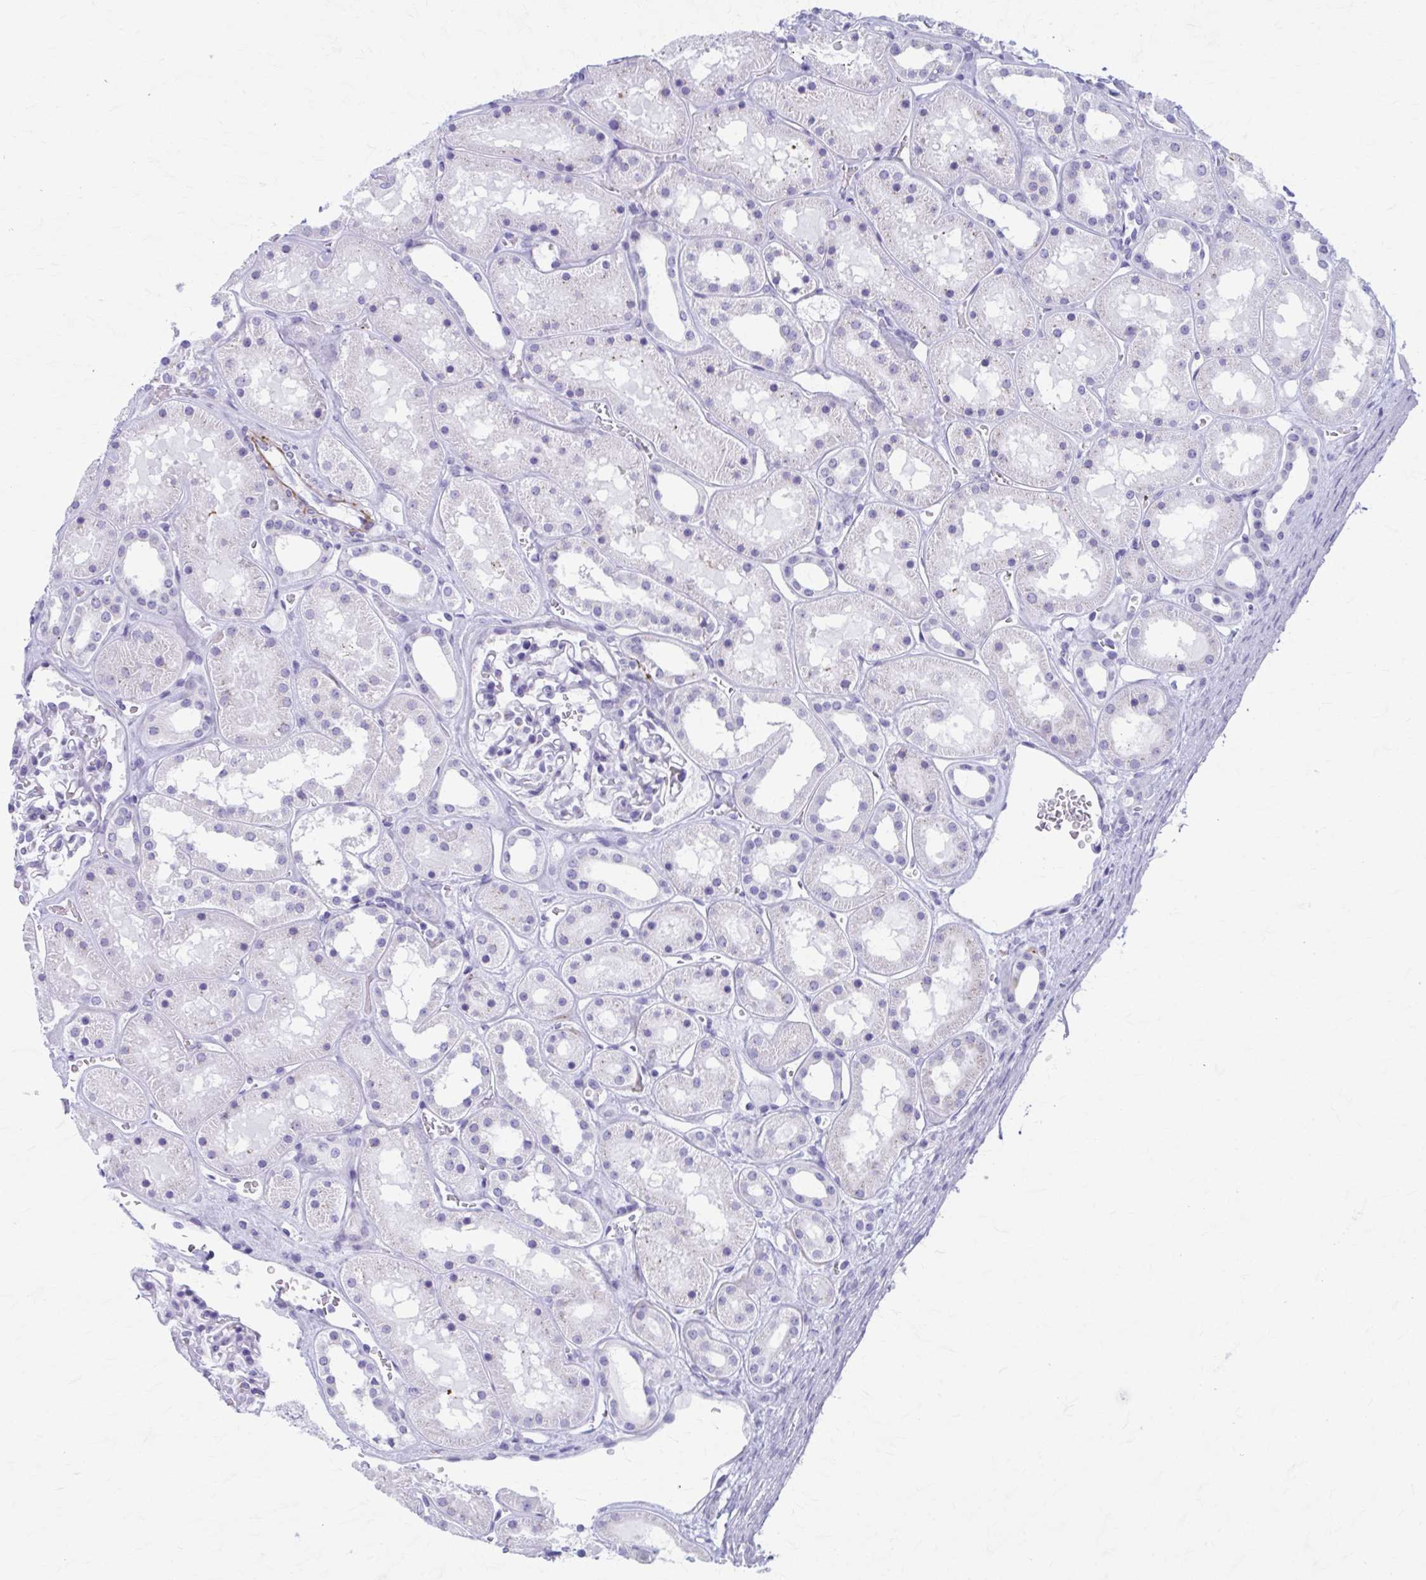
{"staining": {"intensity": "negative", "quantity": "none", "location": "none"}, "tissue": "kidney", "cell_type": "Cells in glomeruli", "image_type": "normal", "snomed": [{"axis": "morphology", "description": "Normal tissue, NOS"}, {"axis": "topography", "description": "Kidney"}], "caption": "This is a histopathology image of immunohistochemistry staining of normal kidney, which shows no expression in cells in glomeruli. (Stains: DAB IHC with hematoxylin counter stain, Microscopy: brightfield microscopy at high magnification).", "gene": "KCNE2", "patient": {"sex": "female", "age": 41}}